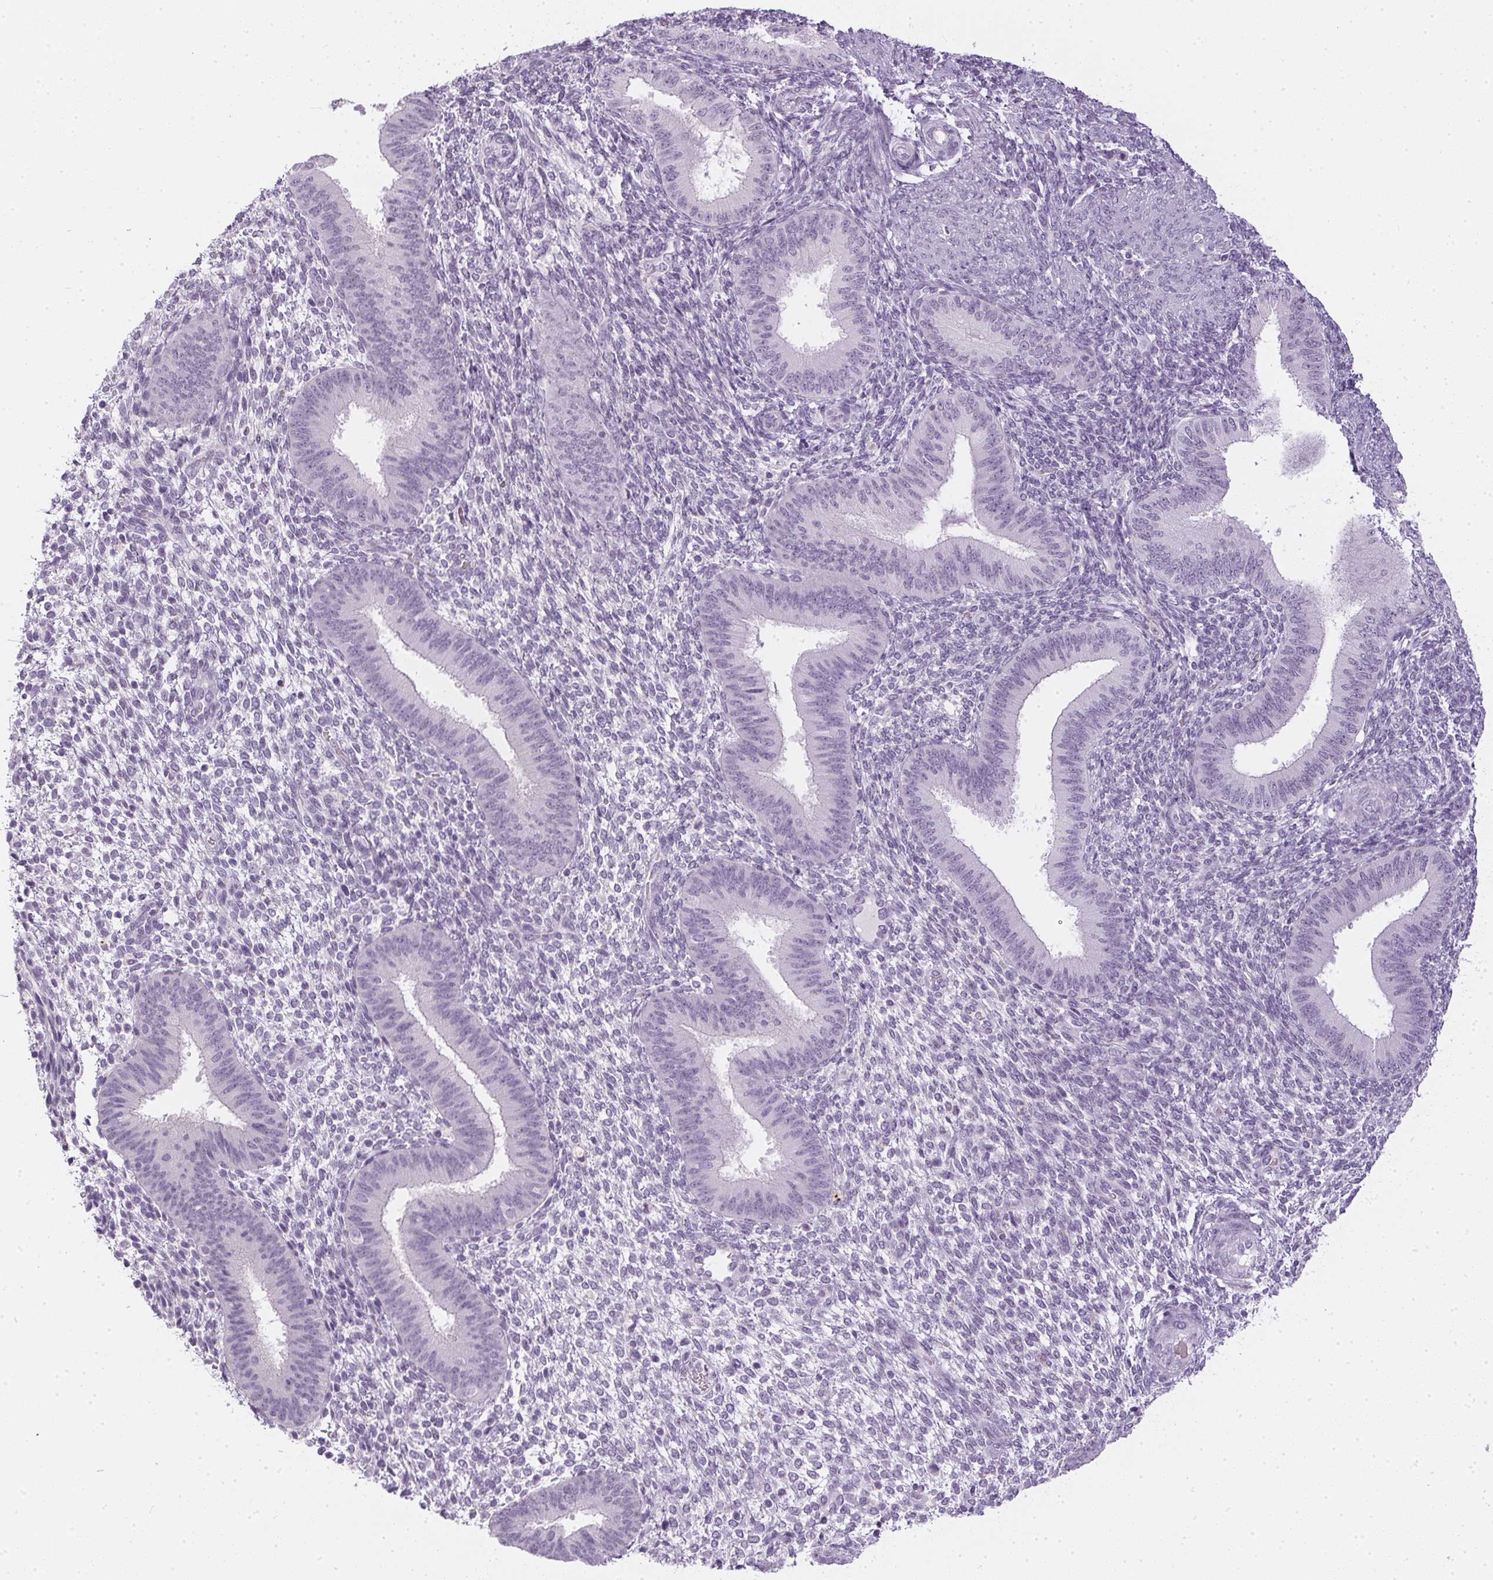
{"staining": {"intensity": "negative", "quantity": "none", "location": "none"}, "tissue": "endometrium", "cell_type": "Cells in endometrial stroma", "image_type": "normal", "snomed": [{"axis": "morphology", "description": "Normal tissue, NOS"}, {"axis": "topography", "description": "Endometrium"}], "caption": "This is an immunohistochemistry (IHC) photomicrograph of unremarkable human endometrium. There is no staining in cells in endometrial stroma.", "gene": "PPY", "patient": {"sex": "female", "age": 39}}